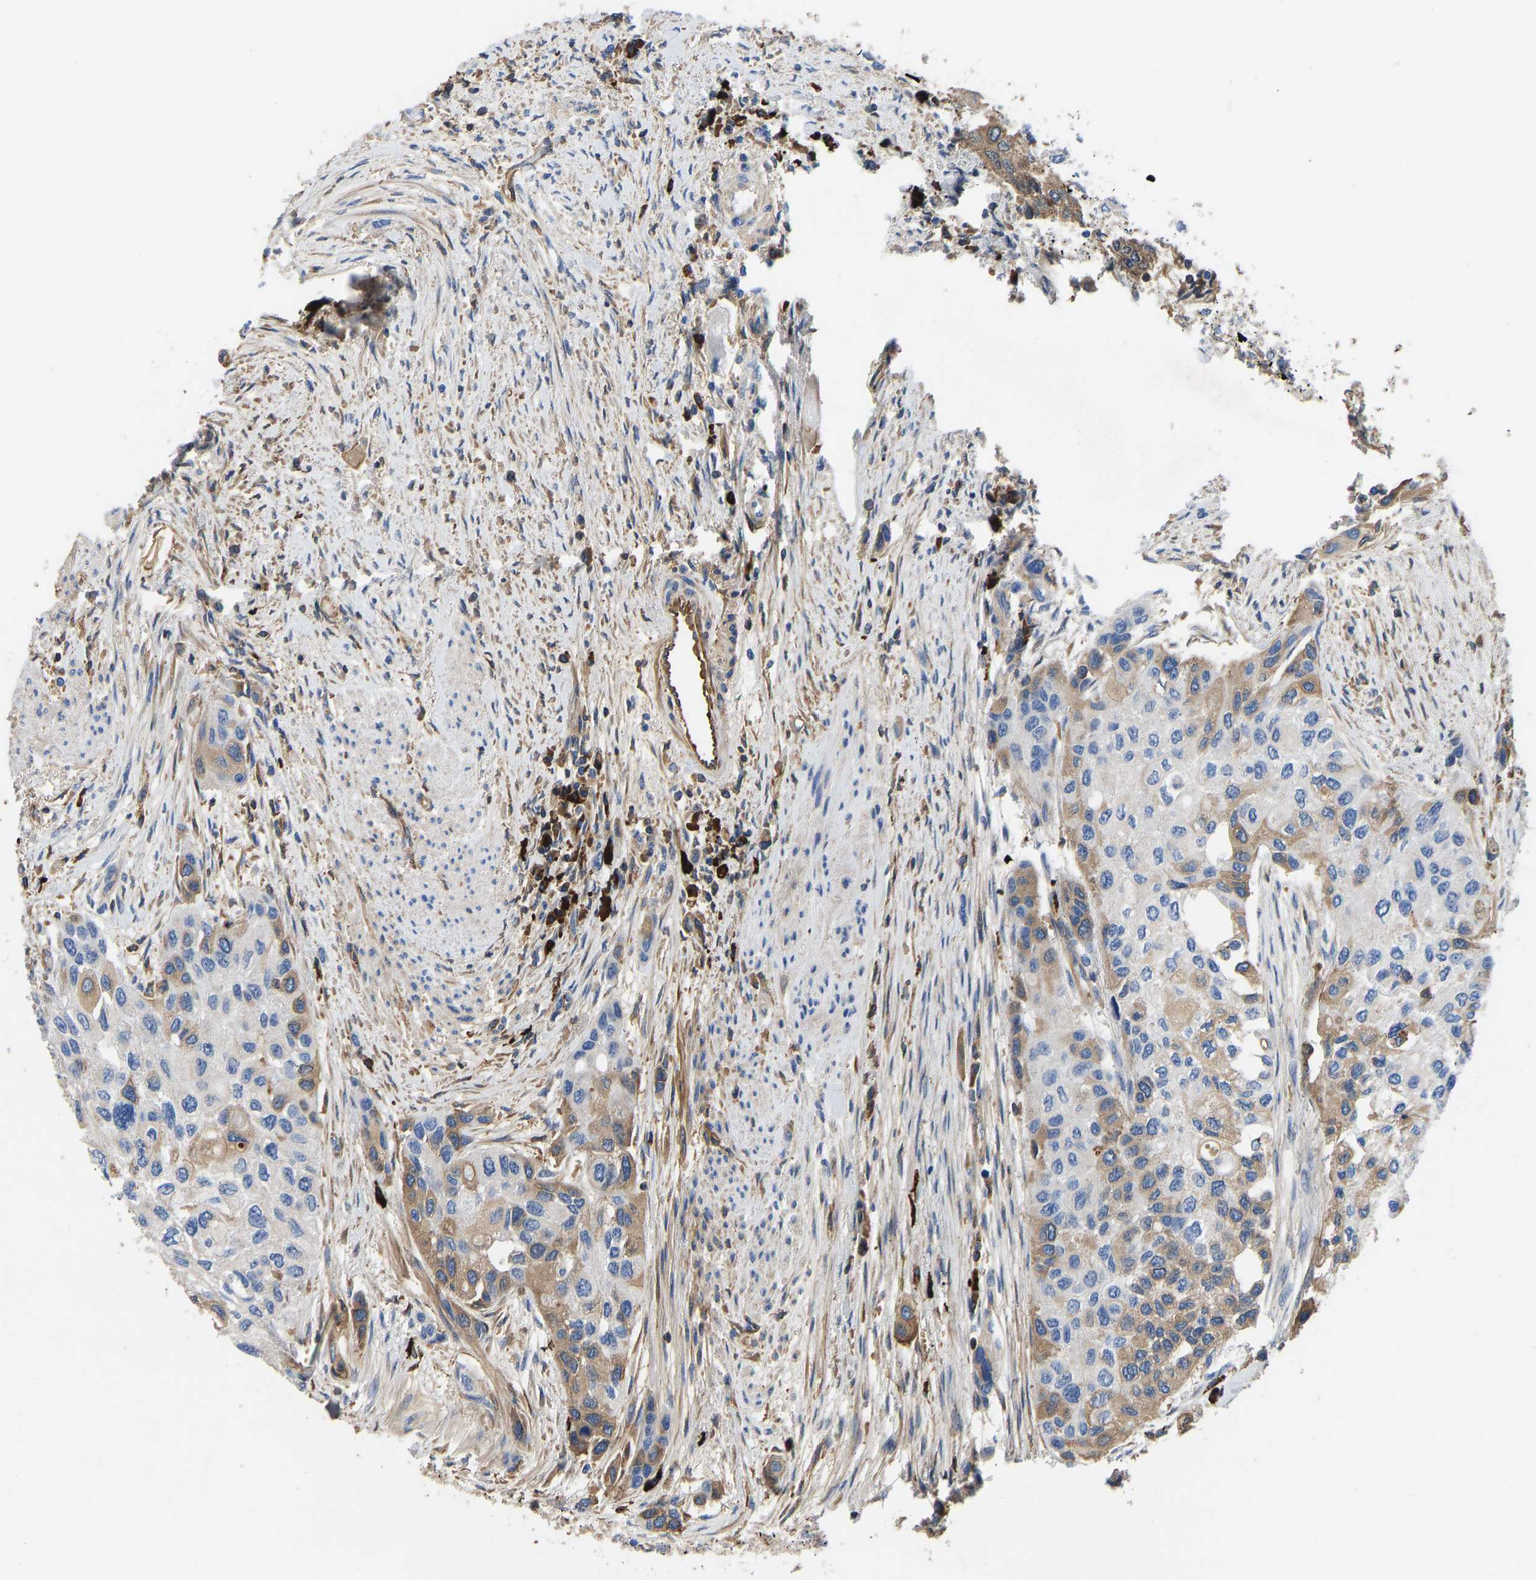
{"staining": {"intensity": "moderate", "quantity": "<25%", "location": "cytoplasmic/membranous"}, "tissue": "urothelial cancer", "cell_type": "Tumor cells", "image_type": "cancer", "snomed": [{"axis": "morphology", "description": "Urothelial carcinoma, High grade"}, {"axis": "topography", "description": "Urinary bladder"}], "caption": "High-grade urothelial carcinoma stained with DAB (3,3'-diaminobenzidine) immunohistochemistry (IHC) exhibits low levels of moderate cytoplasmic/membranous positivity in about <25% of tumor cells.", "gene": "HSPG2", "patient": {"sex": "female", "age": 56}}